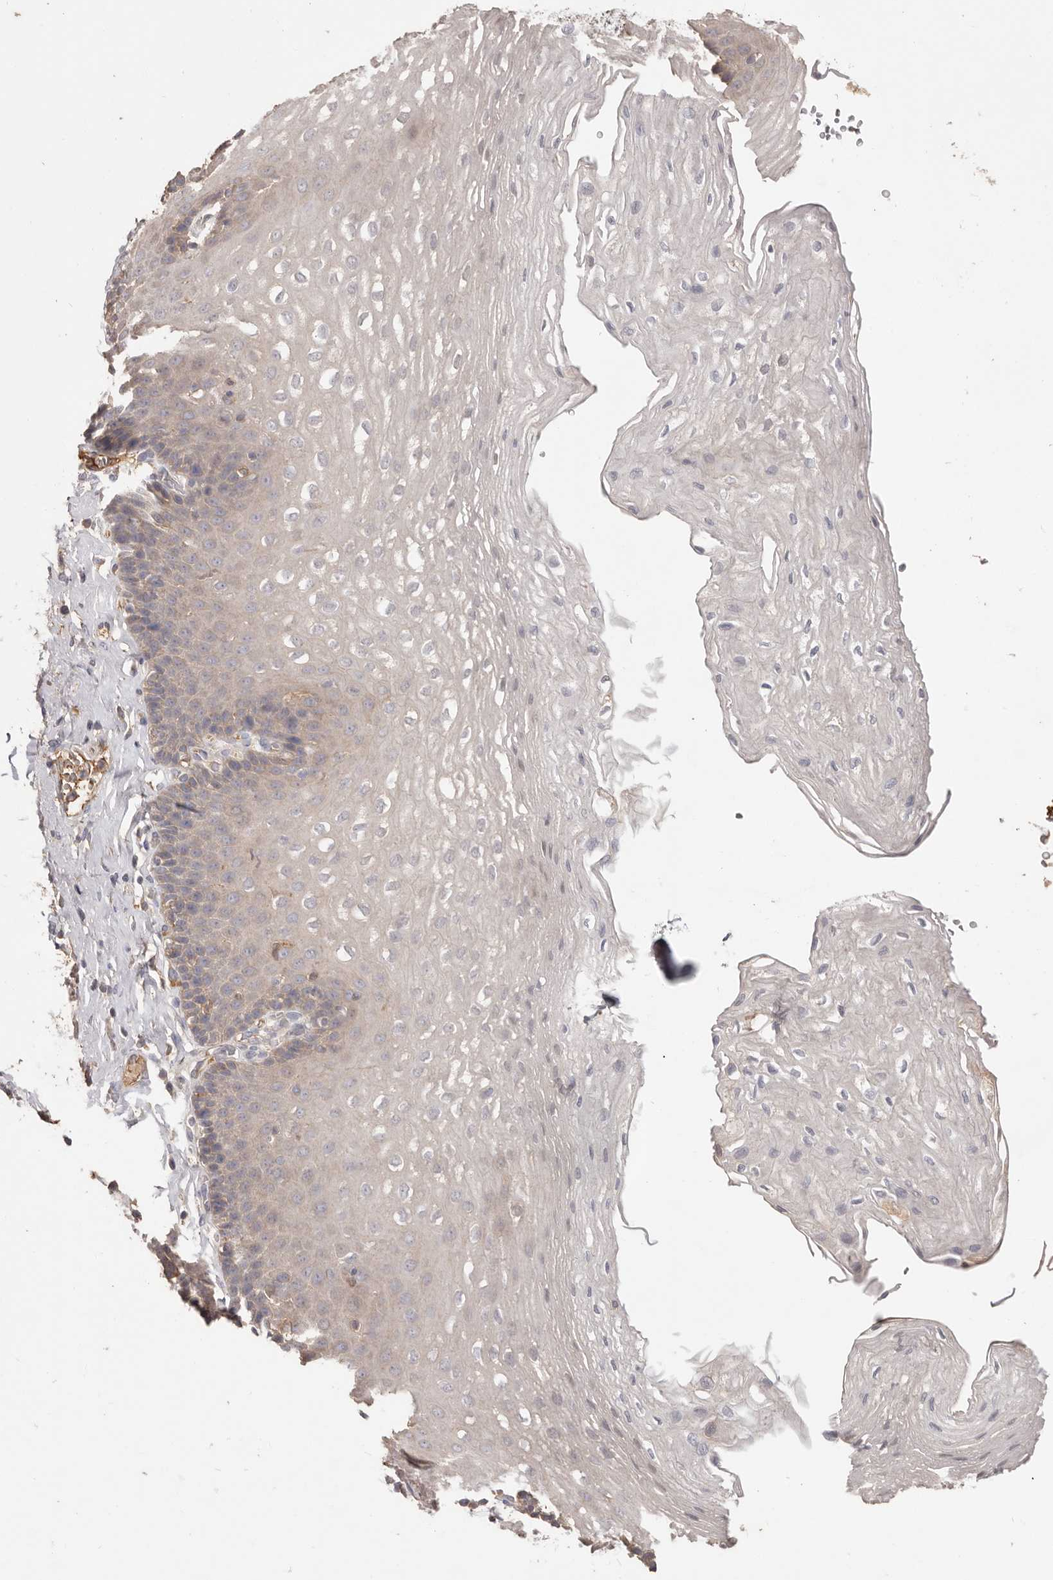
{"staining": {"intensity": "weak", "quantity": "<25%", "location": "cytoplasmic/membranous"}, "tissue": "esophagus", "cell_type": "Squamous epithelial cells", "image_type": "normal", "snomed": [{"axis": "morphology", "description": "Normal tissue, NOS"}, {"axis": "topography", "description": "Esophagus"}], "caption": "This is an immunohistochemistry image of unremarkable esophagus. There is no staining in squamous epithelial cells.", "gene": "HCAR2", "patient": {"sex": "female", "age": 66}}